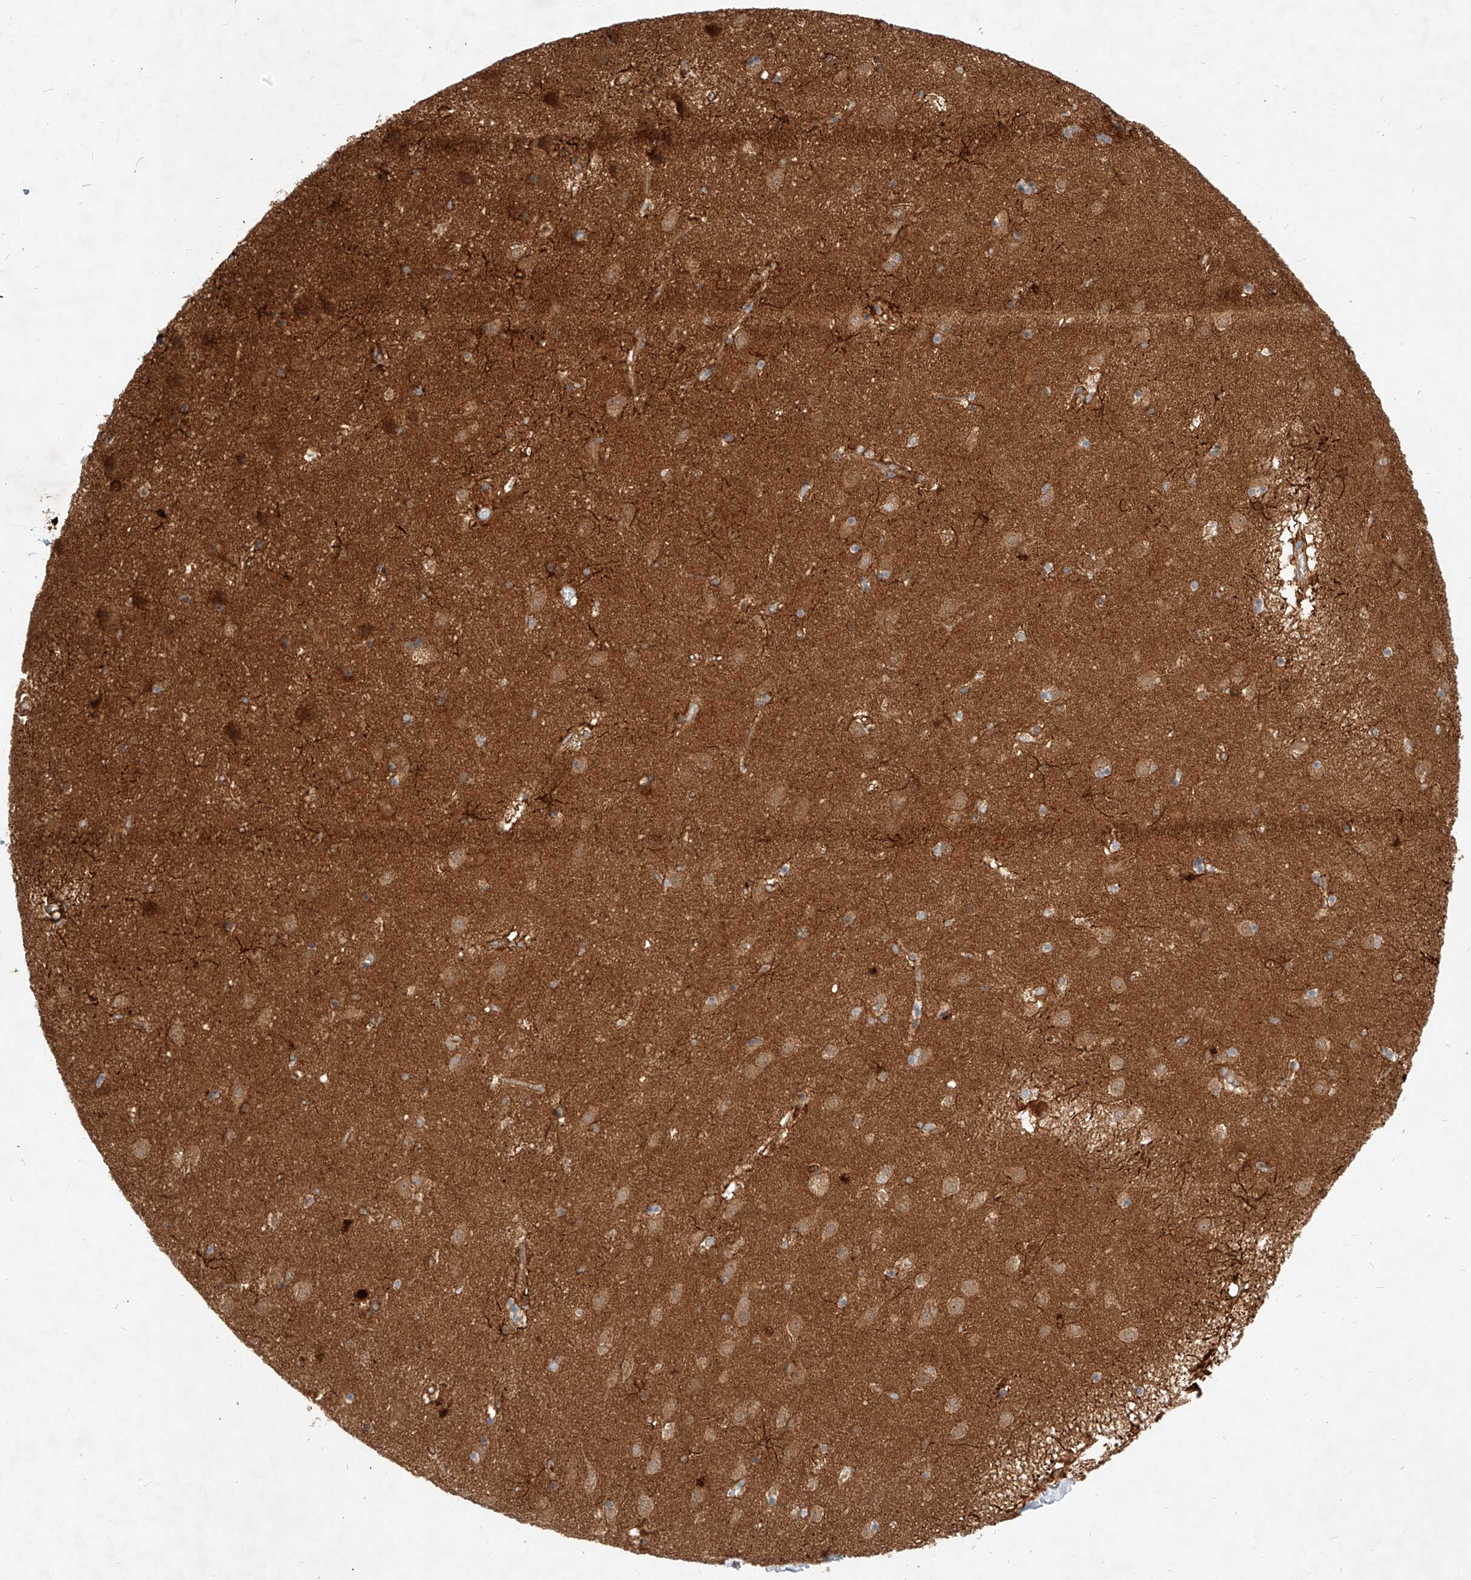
{"staining": {"intensity": "moderate", "quantity": ">75%", "location": "cytoplasmic/membranous"}, "tissue": "caudate", "cell_type": "Glial cells", "image_type": "normal", "snomed": [{"axis": "morphology", "description": "Normal tissue, NOS"}, {"axis": "topography", "description": "Lateral ventricle wall"}], "caption": "Caudate stained with DAB immunohistochemistry shows medium levels of moderate cytoplasmic/membranous staining in approximately >75% of glial cells. Ihc stains the protein of interest in brown and the nuclei are stained blue.", "gene": "NFAM1", "patient": {"sex": "male", "age": 70}}